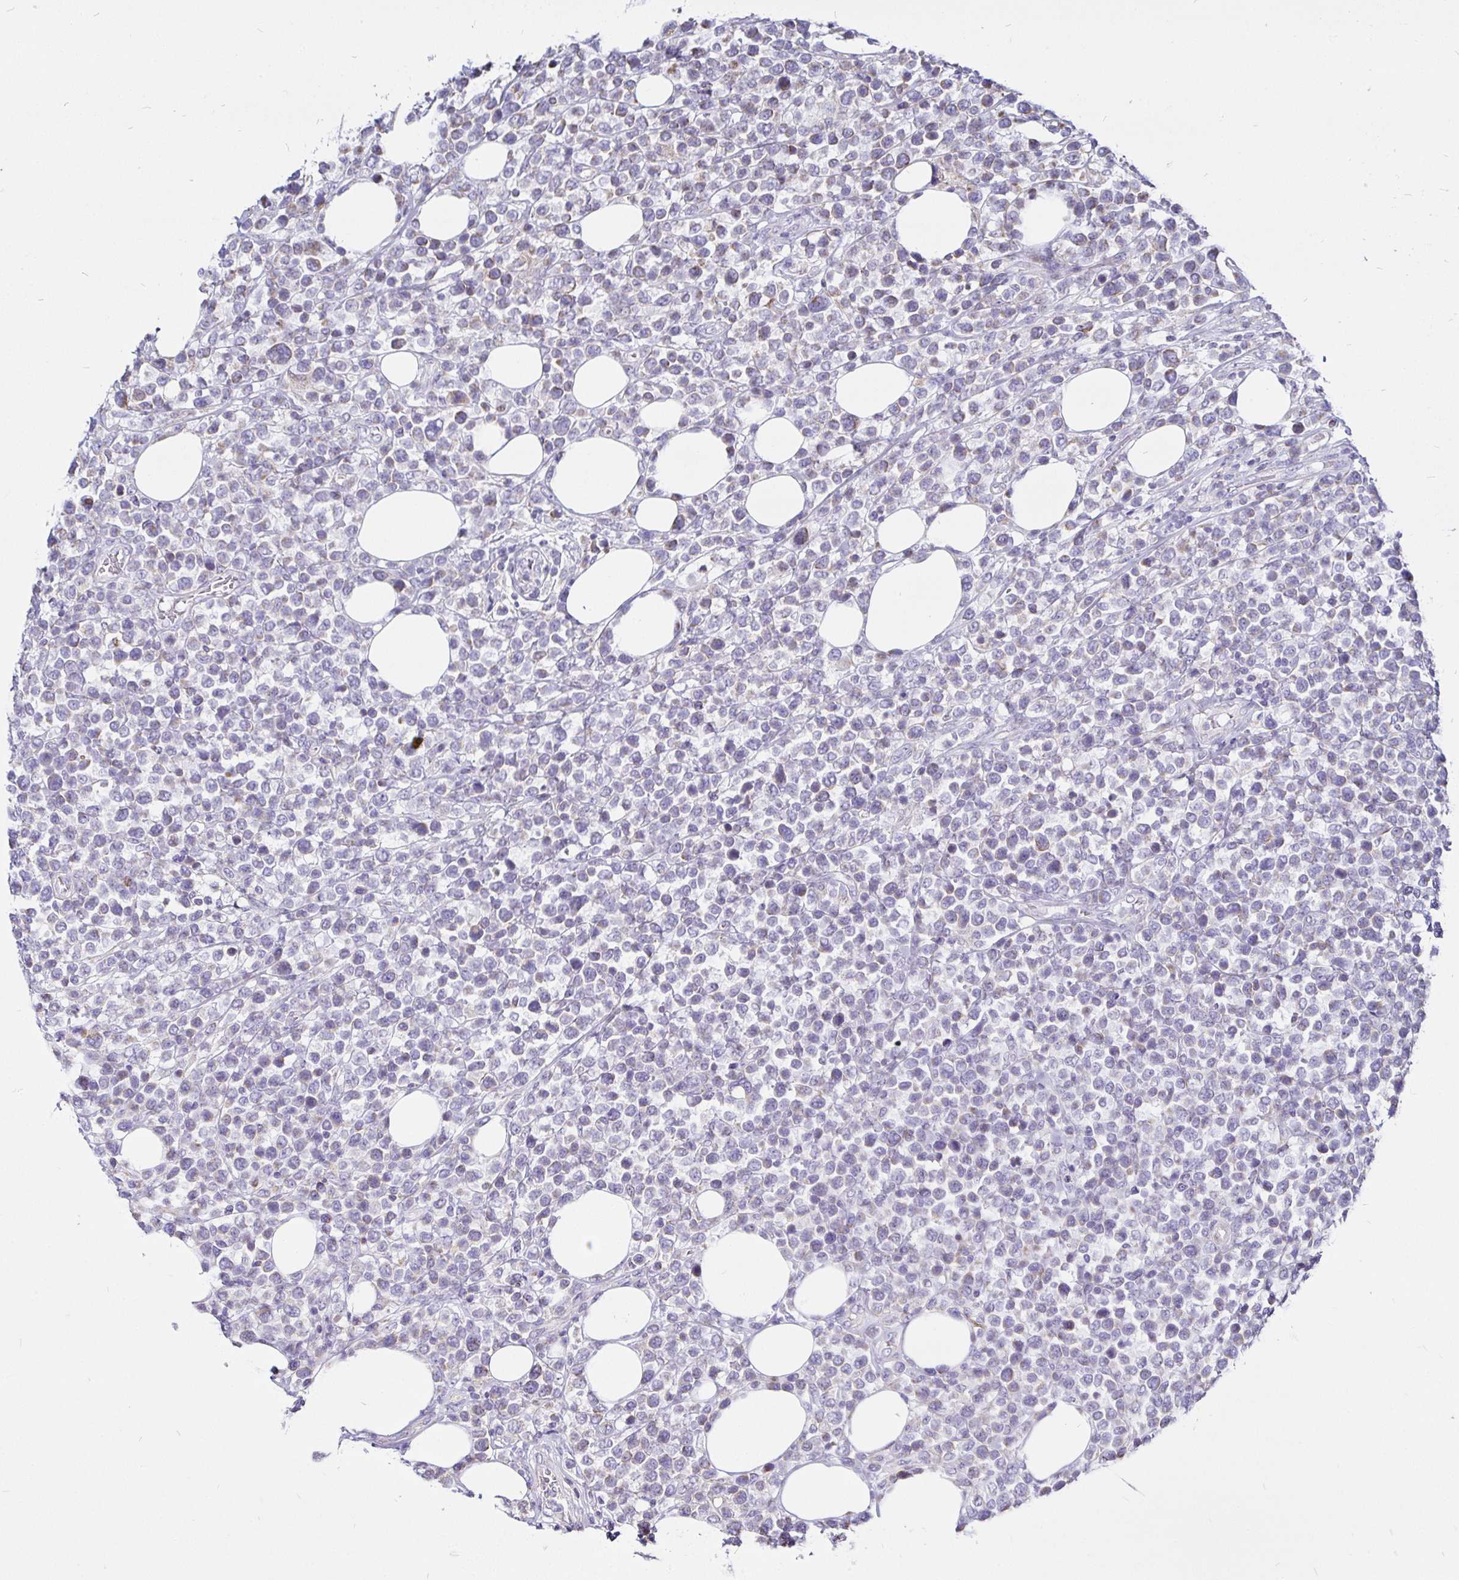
{"staining": {"intensity": "negative", "quantity": "none", "location": "none"}, "tissue": "lymphoma", "cell_type": "Tumor cells", "image_type": "cancer", "snomed": [{"axis": "morphology", "description": "Malignant lymphoma, non-Hodgkin's type, Low grade"}, {"axis": "topography", "description": "Lymph node"}], "caption": "The histopathology image reveals no significant positivity in tumor cells of lymphoma.", "gene": "PGAM2", "patient": {"sex": "male", "age": 60}}